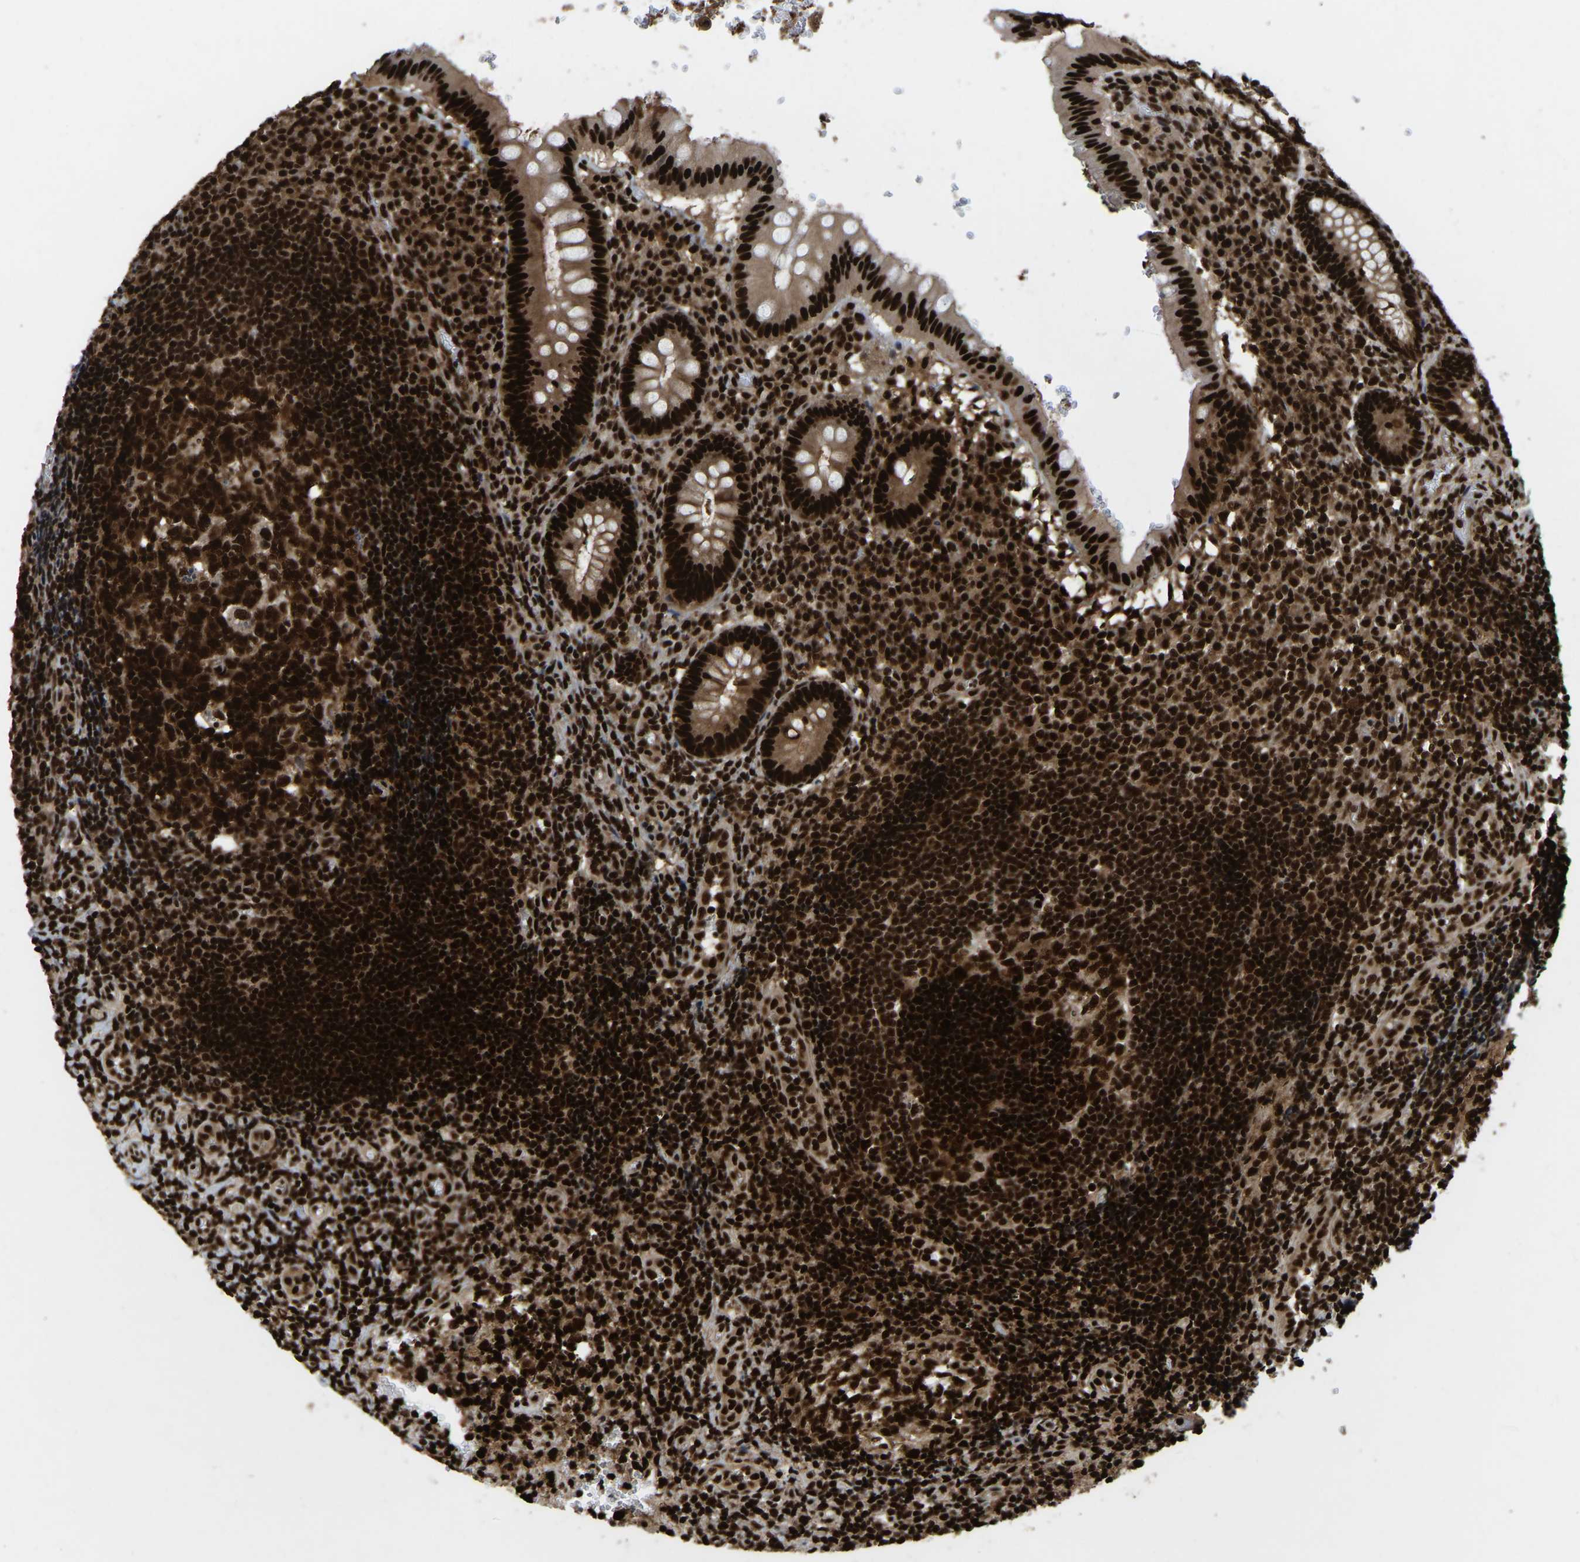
{"staining": {"intensity": "strong", "quantity": ">75%", "location": "cytoplasmic/membranous,nuclear"}, "tissue": "appendix", "cell_type": "Glandular cells", "image_type": "normal", "snomed": [{"axis": "morphology", "description": "Normal tissue, NOS"}, {"axis": "topography", "description": "Appendix"}], "caption": "IHC (DAB (3,3'-diaminobenzidine)) staining of unremarkable appendix demonstrates strong cytoplasmic/membranous,nuclear protein positivity in about >75% of glandular cells. (IHC, brightfield microscopy, high magnification).", "gene": "TBL1XR1", "patient": {"sex": "male", "age": 8}}